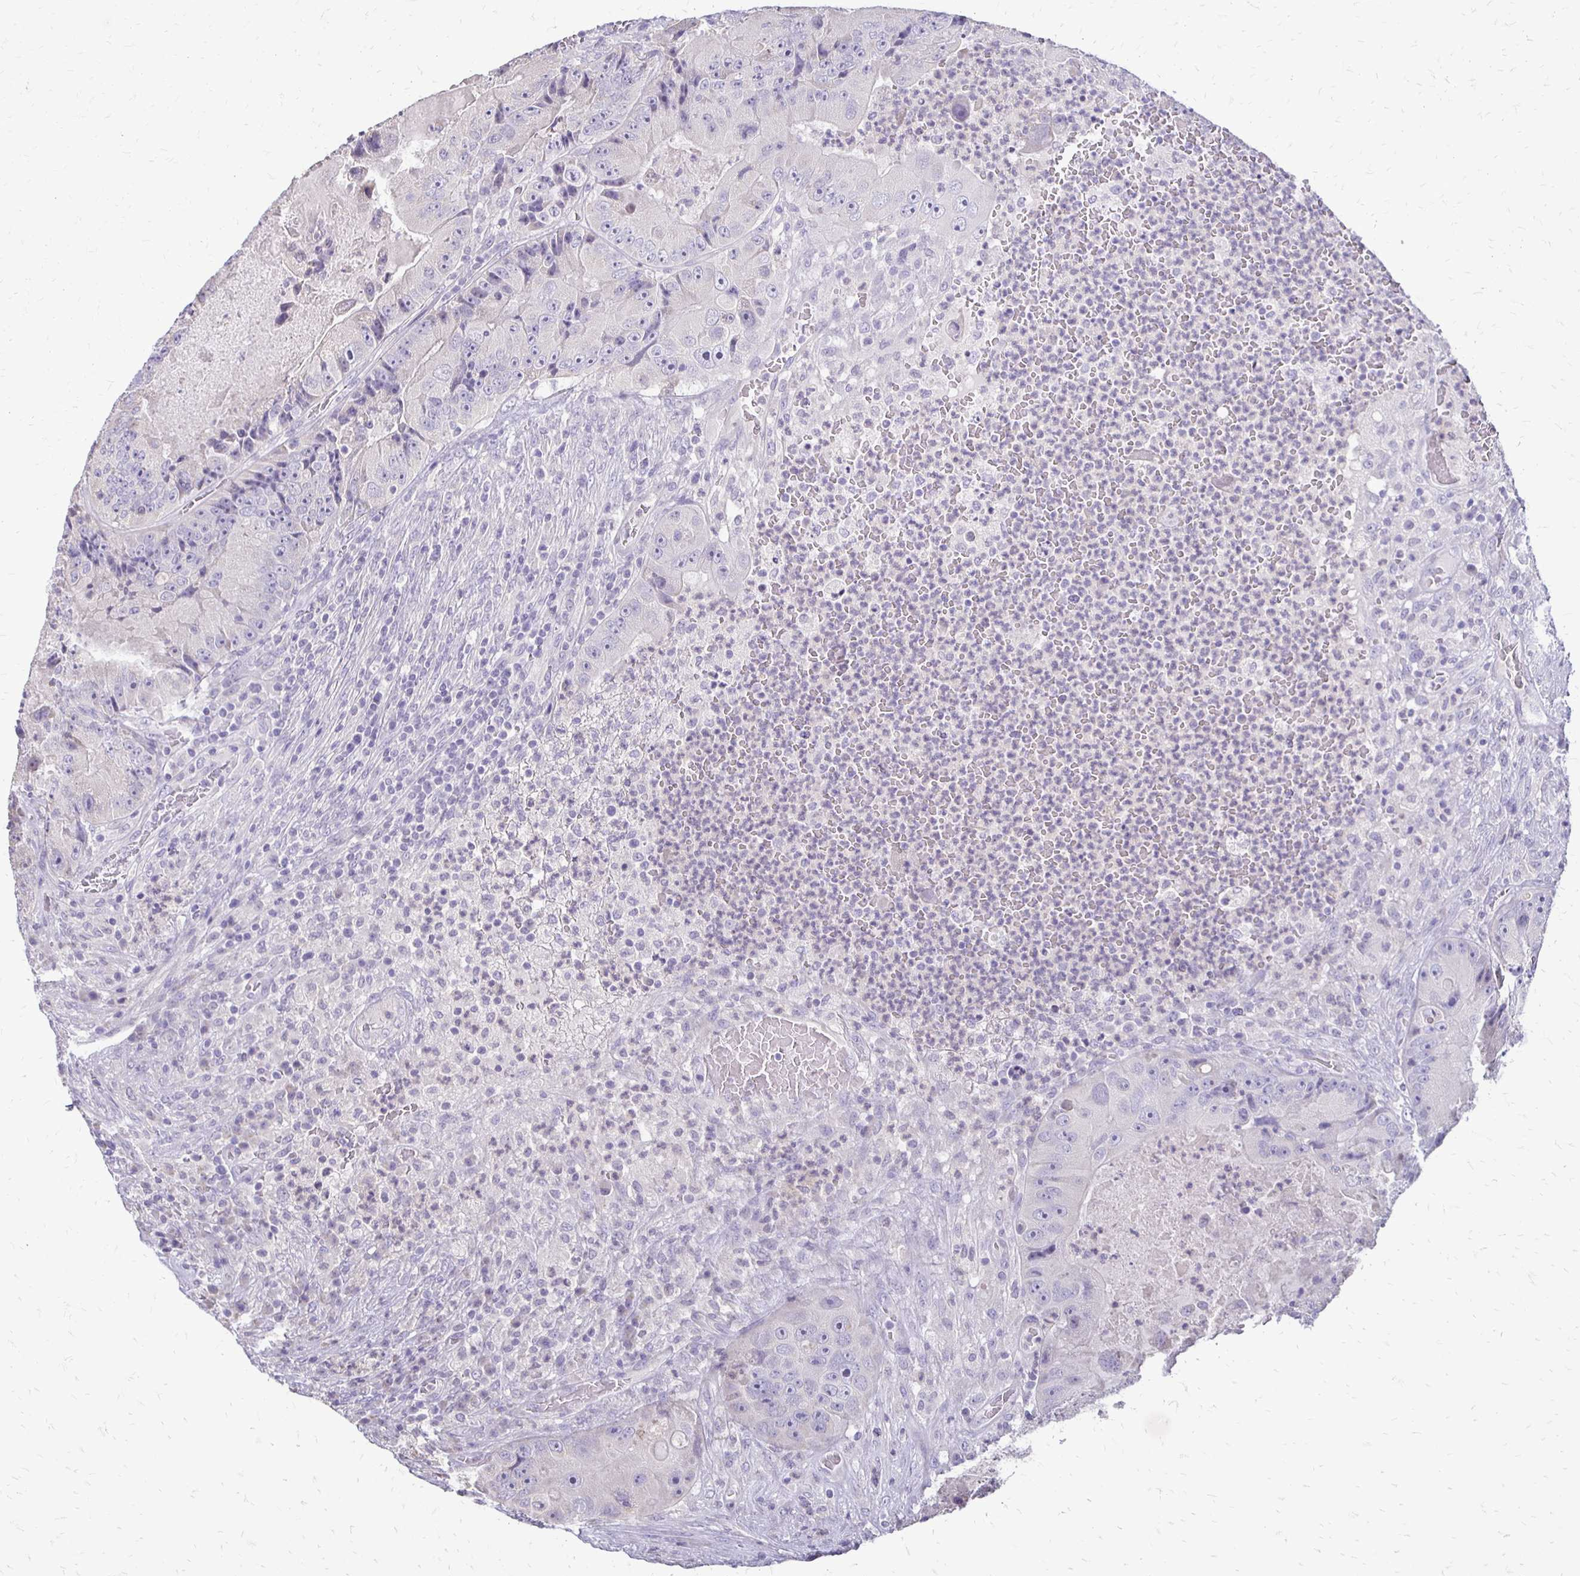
{"staining": {"intensity": "negative", "quantity": "none", "location": "none"}, "tissue": "colorectal cancer", "cell_type": "Tumor cells", "image_type": "cancer", "snomed": [{"axis": "morphology", "description": "Adenocarcinoma, NOS"}, {"axis": "topography", "description": "Colon"}], "caption": "Human colorectal cancer stained for a protein using IHC shows no expression in tumor cells.", "gene": "ALPG", "patient": {"sex": "female", "age": 86}}